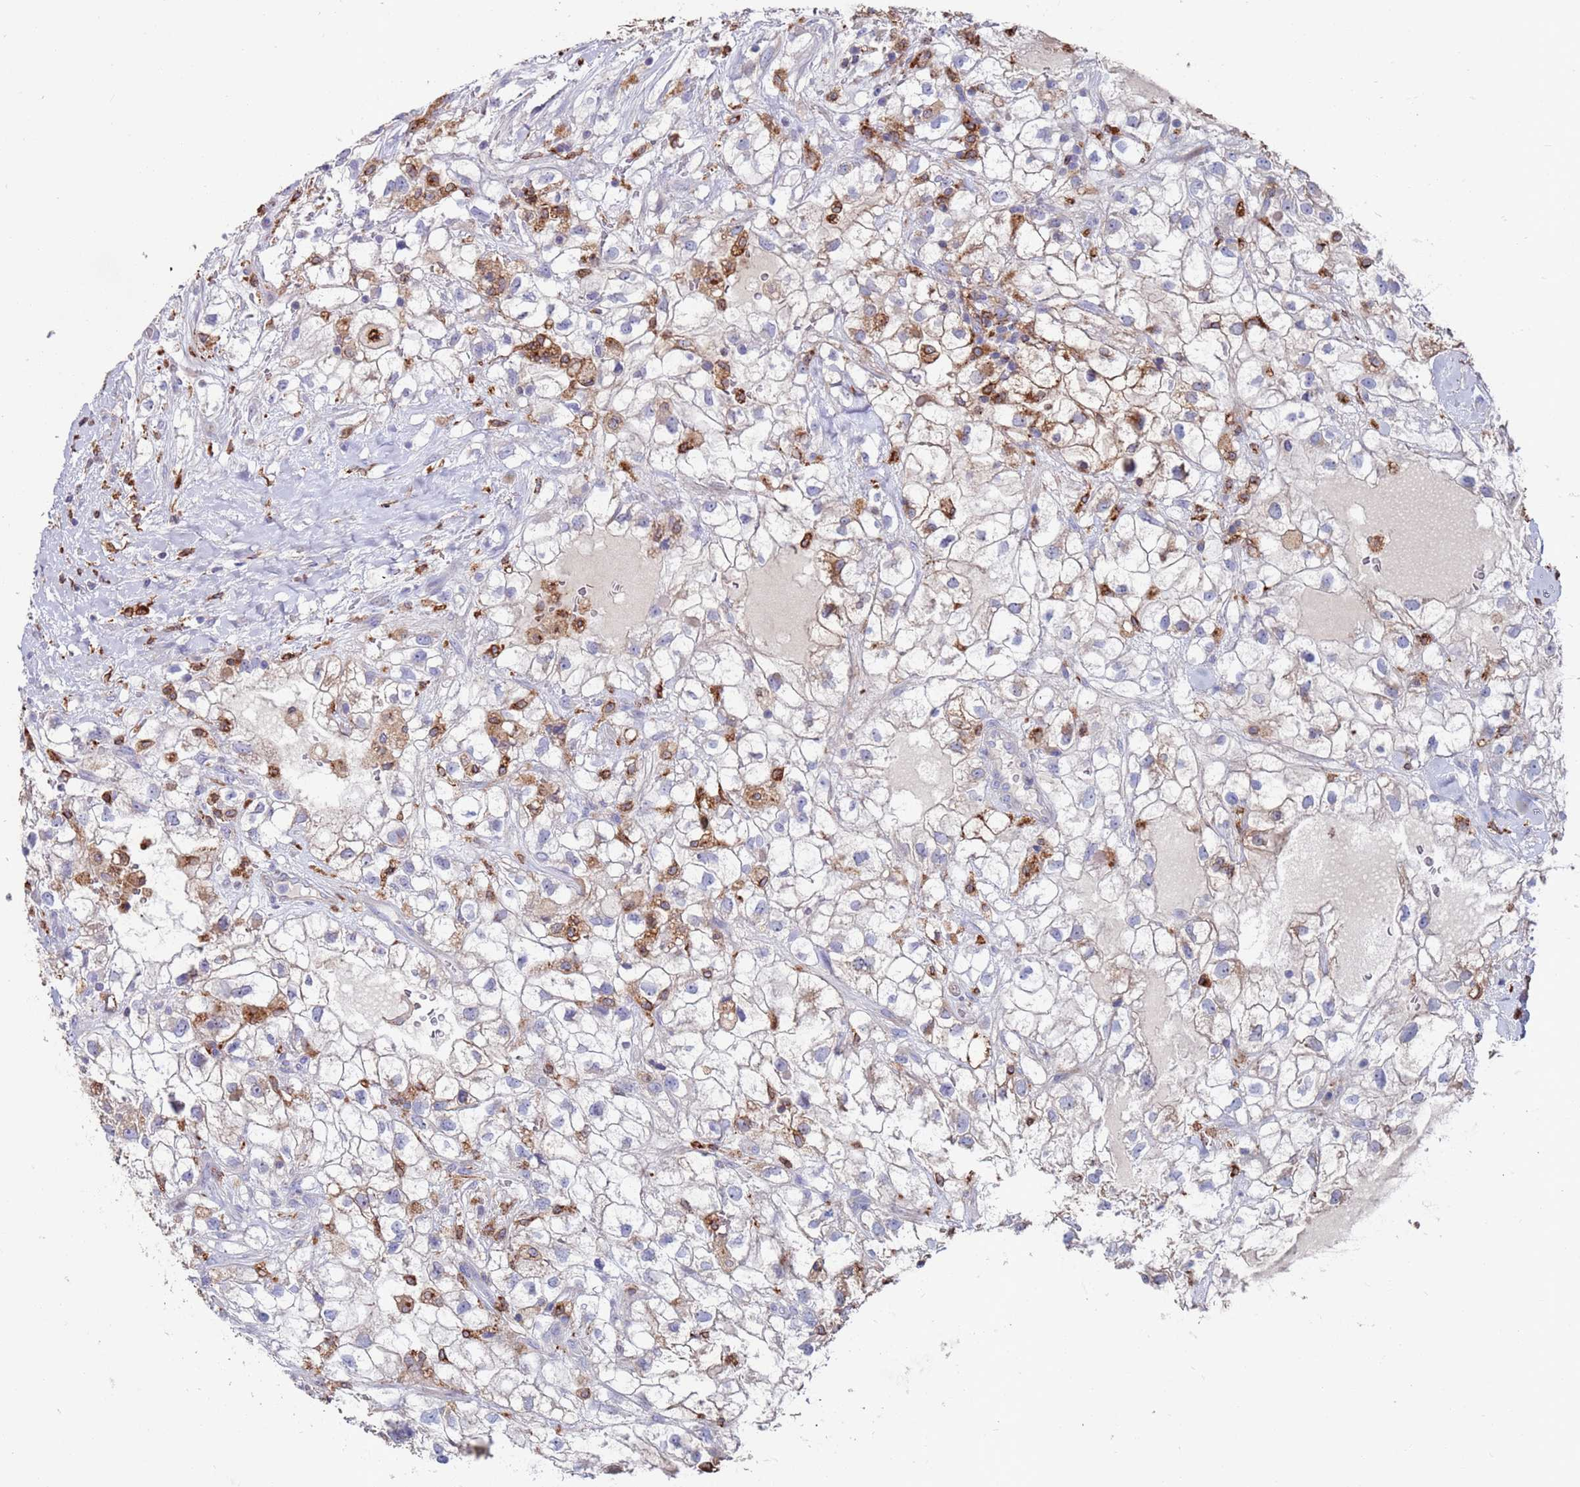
{"staining": {"intensity": "negative", "quantity": "none", "location": "none"}, "tissue": "renal cancer", "cell_type": "Tumor cells", "image_type": "cancer", "snomed": [{"axis": "morphology", "description": "Adenocarcinoma, NOS"}, {"axis": "topography", "description": "Kidney"}], "caption": "Tumor cells are negative for brown protein staining in renal cancer (adenocarcinoma).", "gene": "GREB1L", "patient": {"sex": "male", "age": 59}}